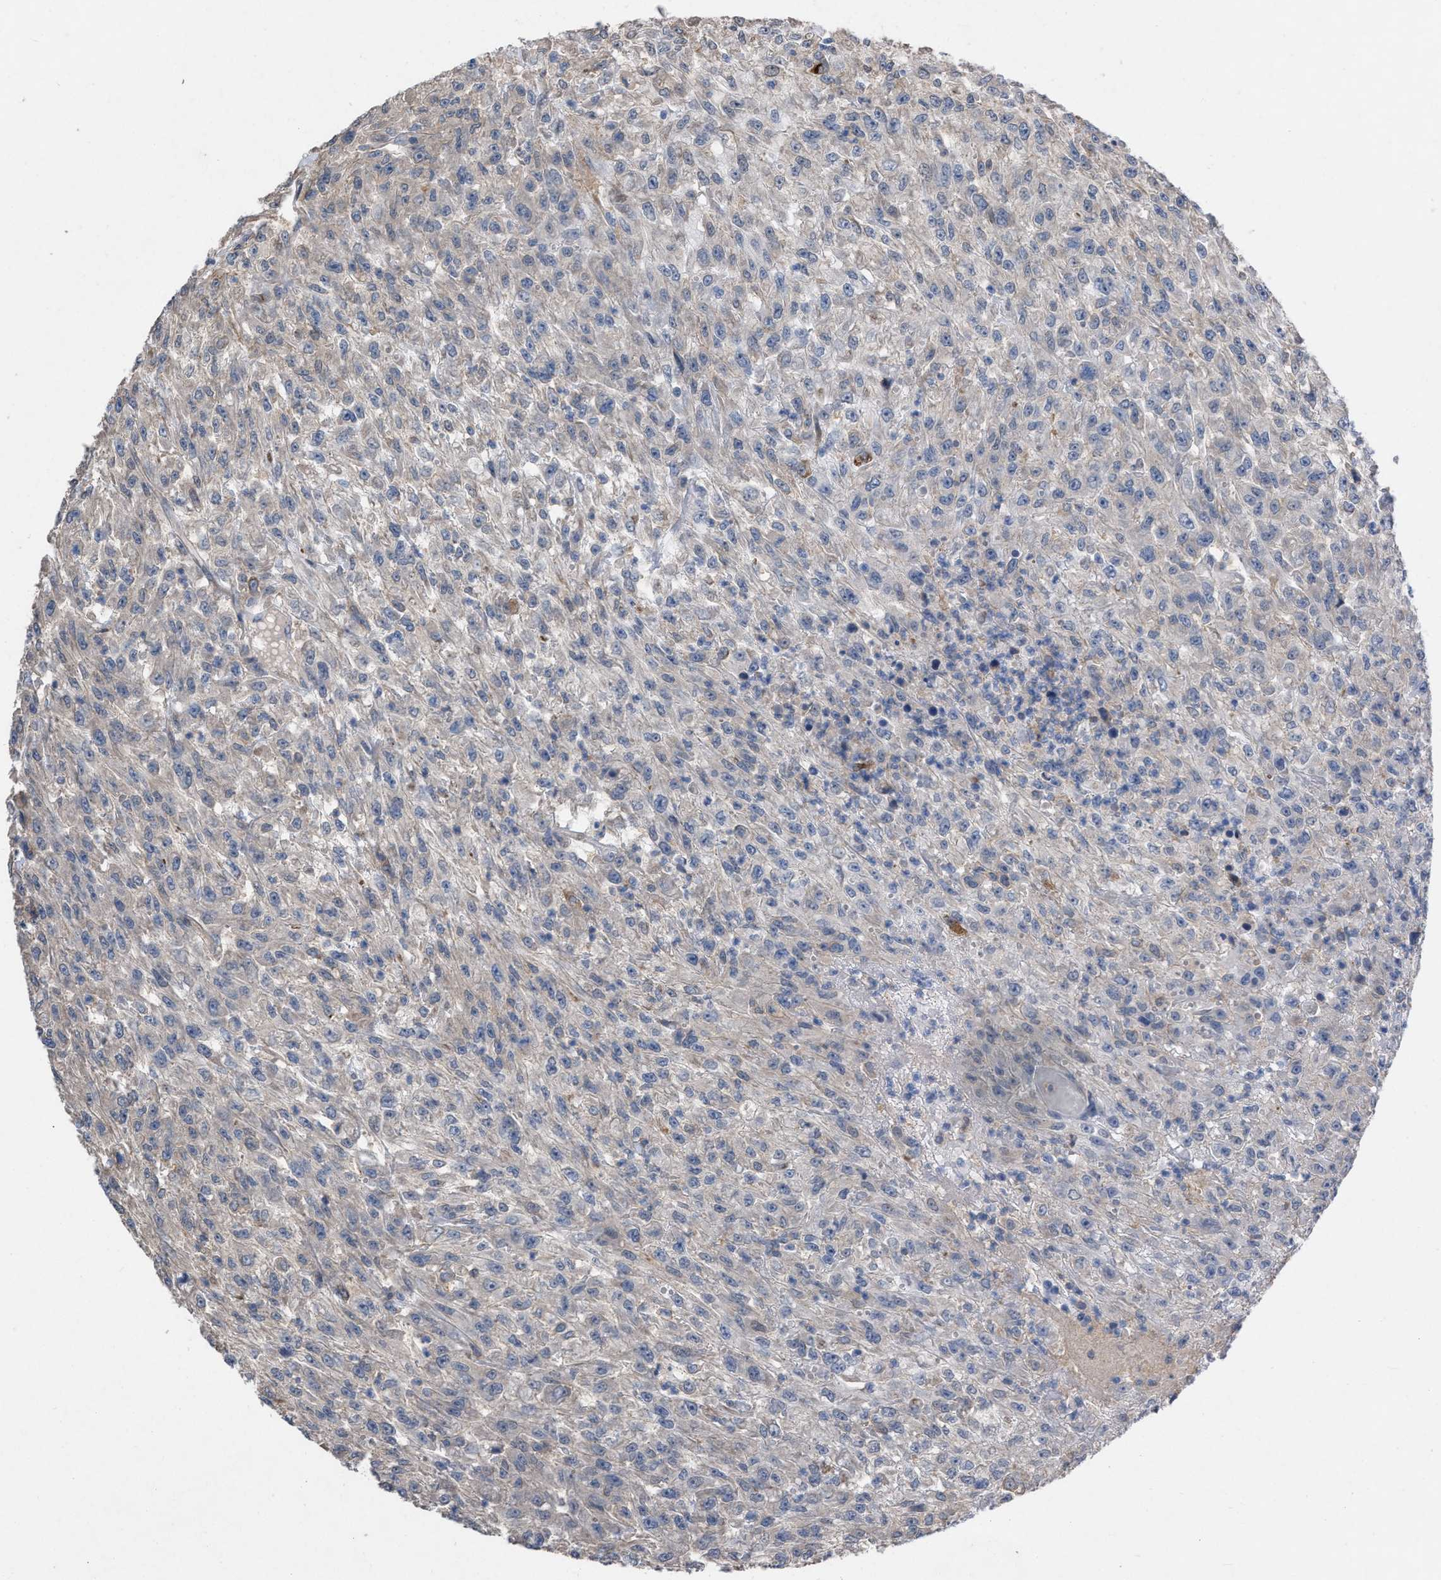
{"staining": {"intensity": "negative", "quantity": "none", "location": "none"}, "tissue": "urothelial cancer", "cell_type": "Tumor cells", "image_type": "cancer", "snomed": [{"axis": "morphology", "description": "Urothelial carcinoma, High grade"}, {"axis": "topography", "description": "Urinary bladder"}], "caption": "Tumor cells show no significant positivity in urothelial cancer. (DAB immunohistochemistry with hematoxylin counter stain).", "gene": "TMEM131", "patient": {"sex": "male", "age": 46}}